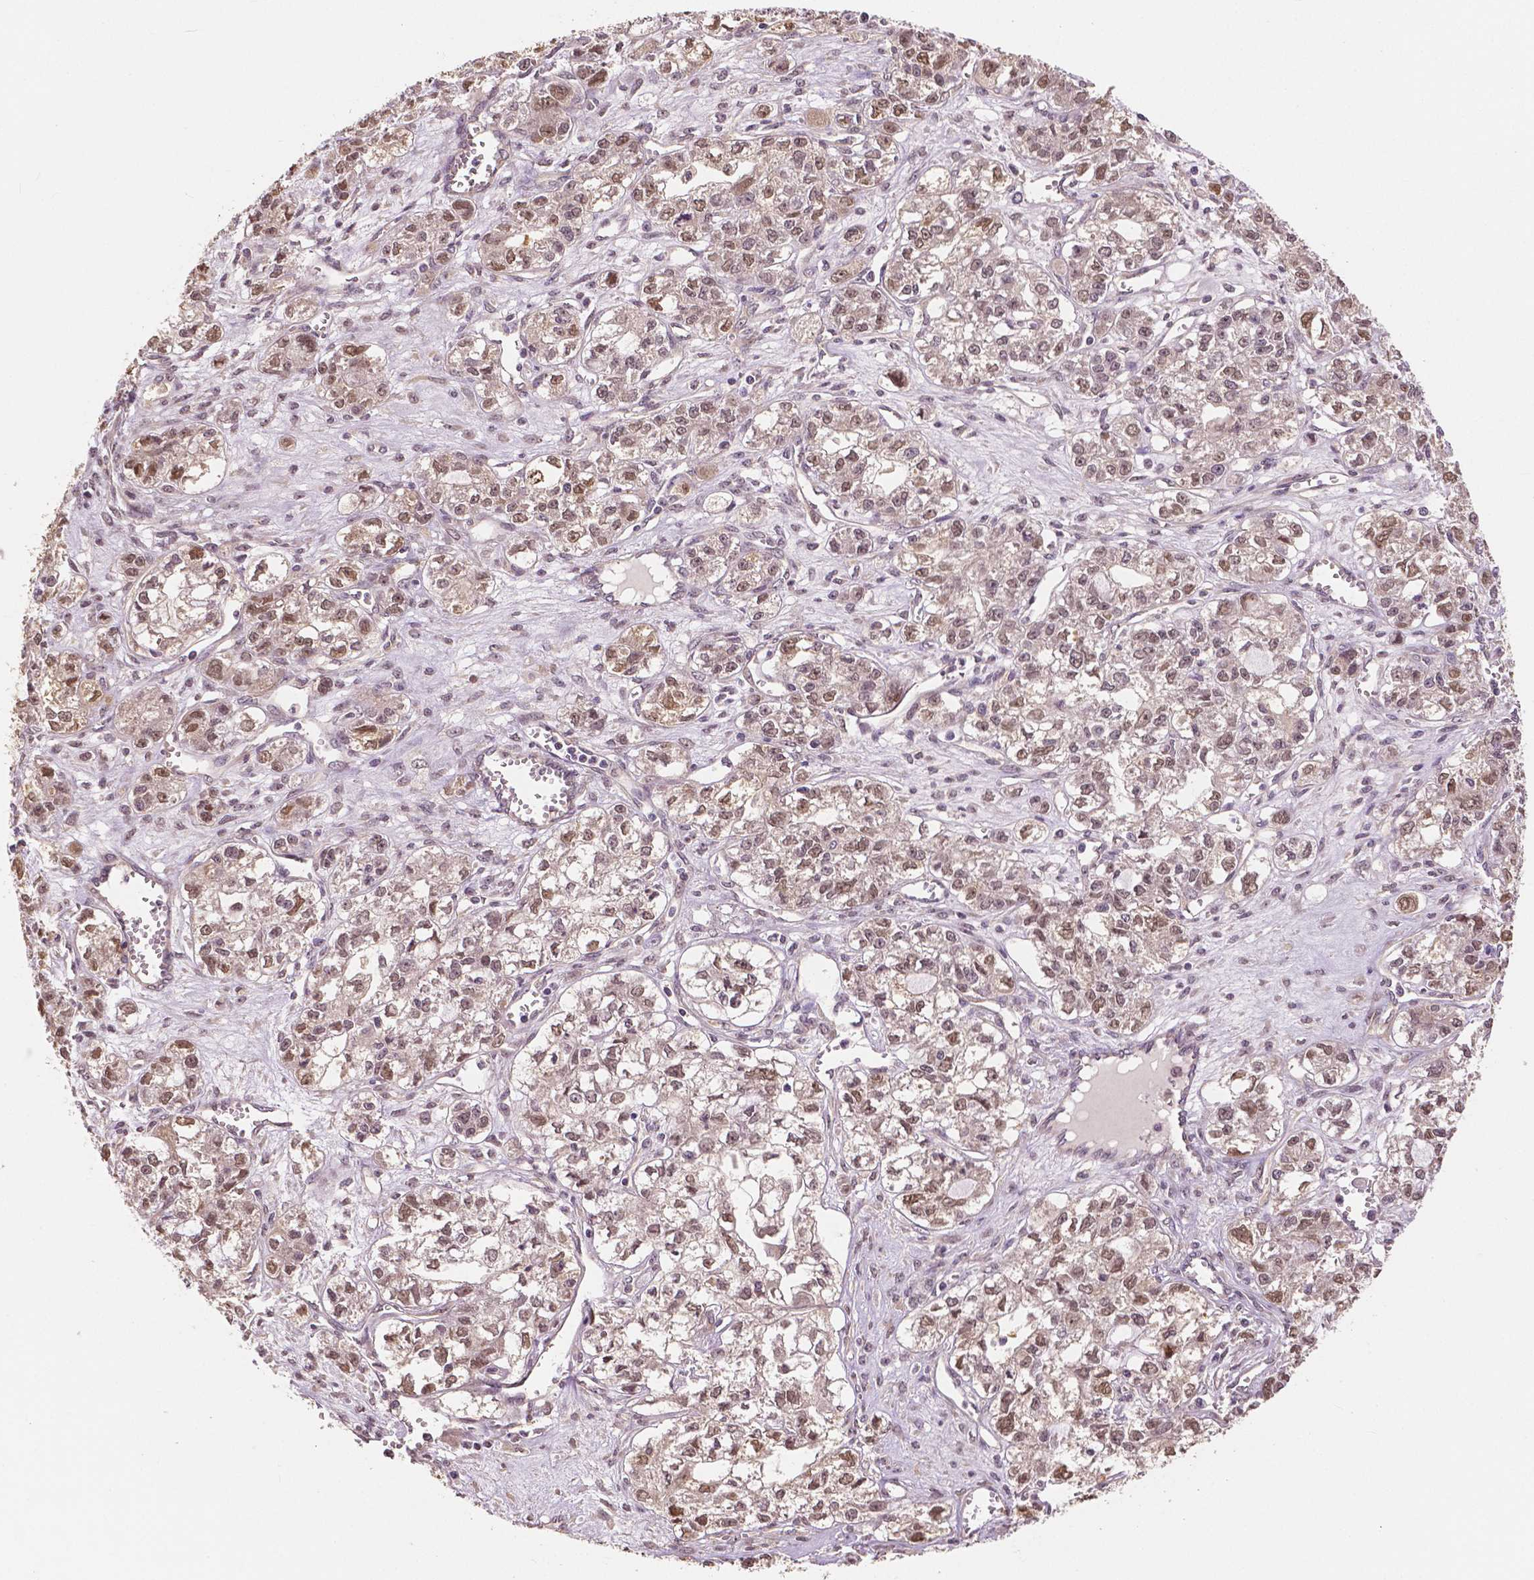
{"staining": {"intensity": "moderate", "quantity": "25%-75%", "location": "nuclear"}, "tissue": "ovarian cancer", "cell_type": "Tumor cells", "image_type": "cancer", "snomed": [{"axis": "morphology", "description": "Carcinoma, endometroid"}, {"axis": "topography", "description": "Ovary"}], "caption": "IHC (DAB (3,3'-diaminobenzidine)) staining of human ovarian cancer demonstrates moderate nuclear protein expression in about 25%-75% of tumor cells.", "gene": "MAP1LC3B", "patient": {"sex": "female", "age": 64}}